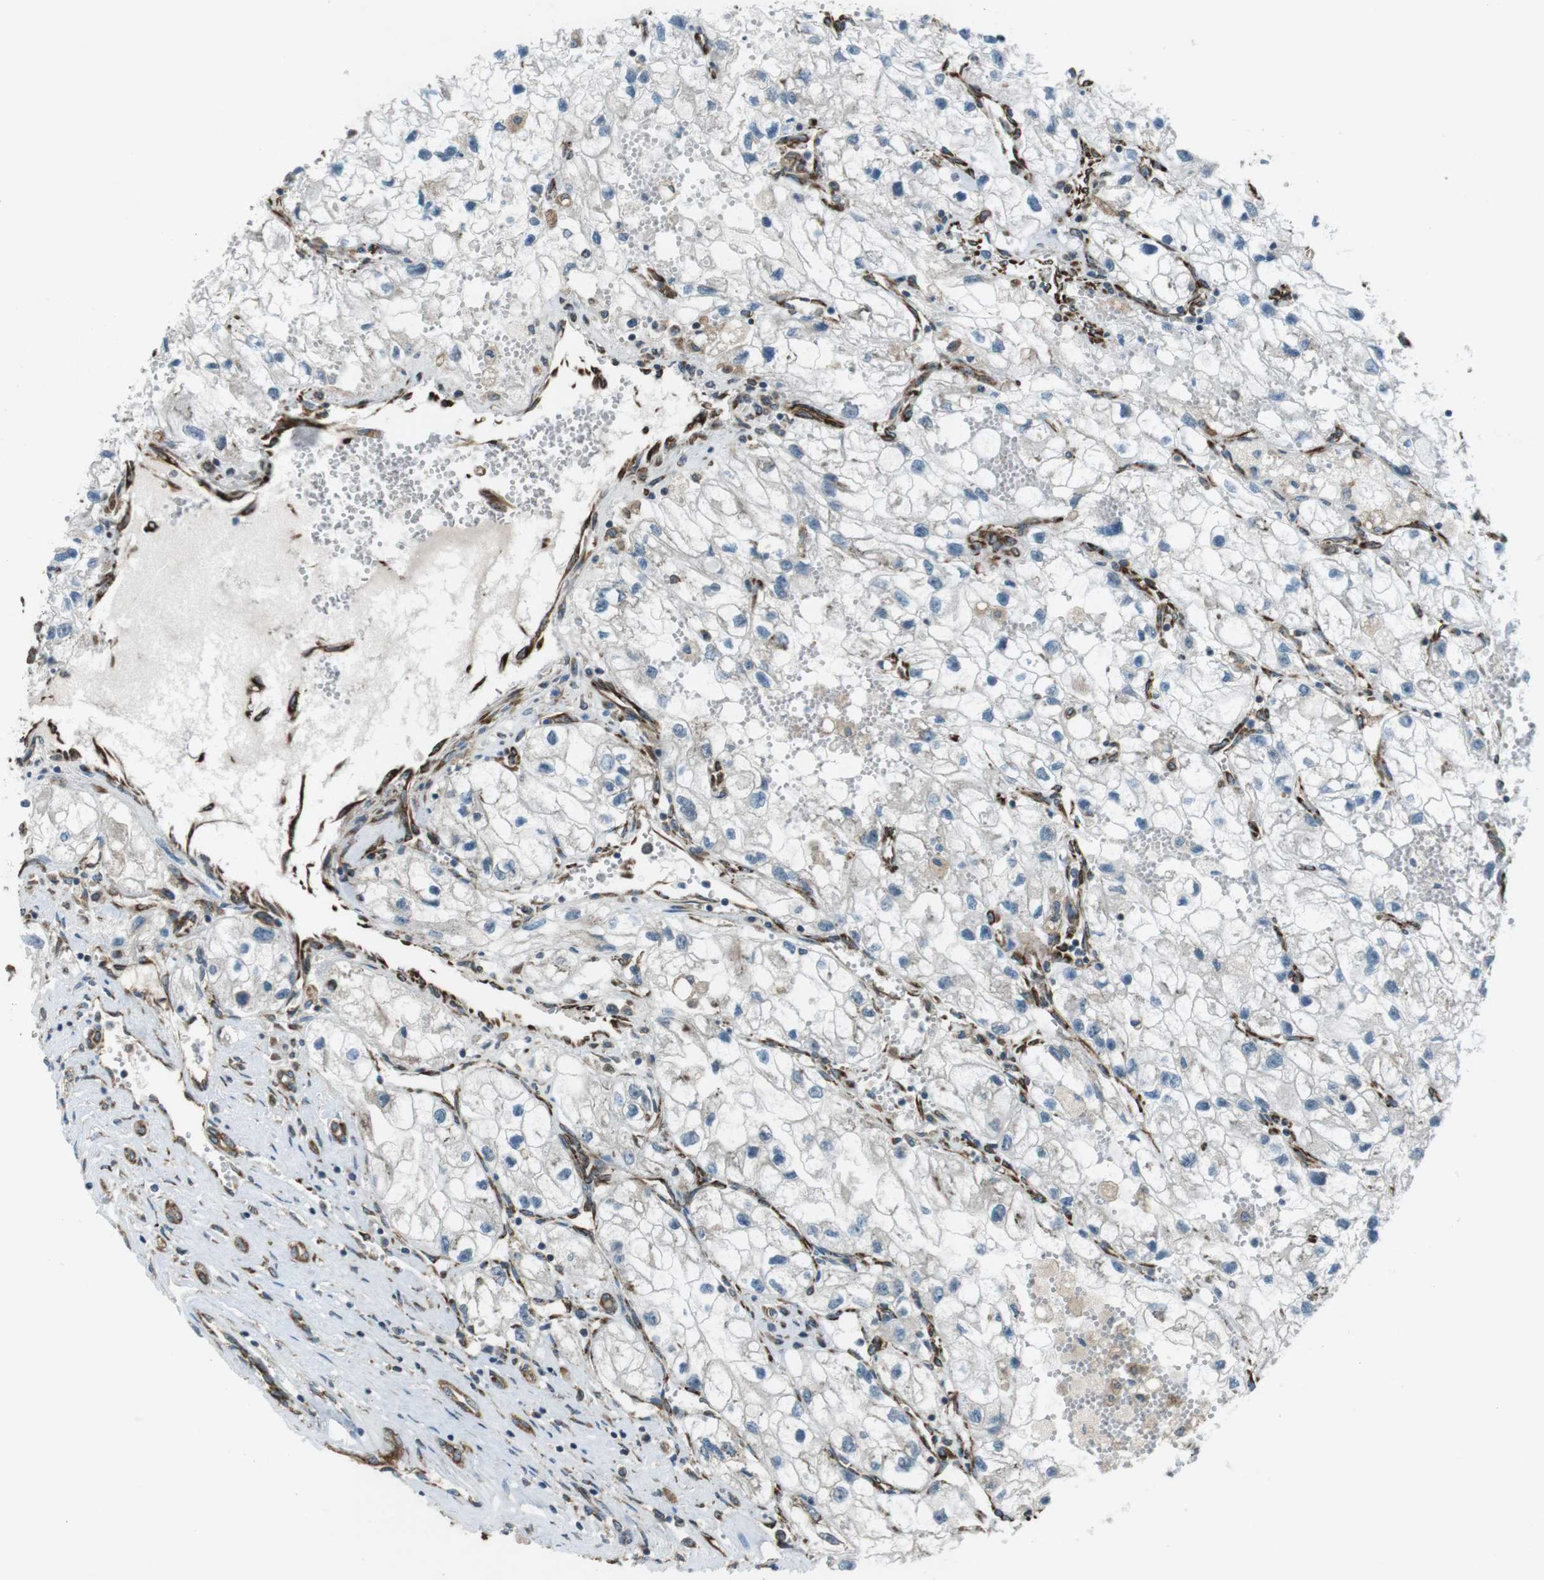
{"staining": {"intensity": "negative", "quantity": "none", "location": "none"}, "tissue": "renal cancer", "cell_type": "Tumor cells", "image_type": "cancer", "snomed": [{"axis": "morphology", "description": "Adenocarcinoma, NOS"}, {"axis": "topography", "description": "Kidney"}], "caption": "This is a photomicrograph of IHC staining of renal cancer, which shows no staining in tumor cells.", "gene": "KTN1", "patient": {"sex": "female", "age": 70}}